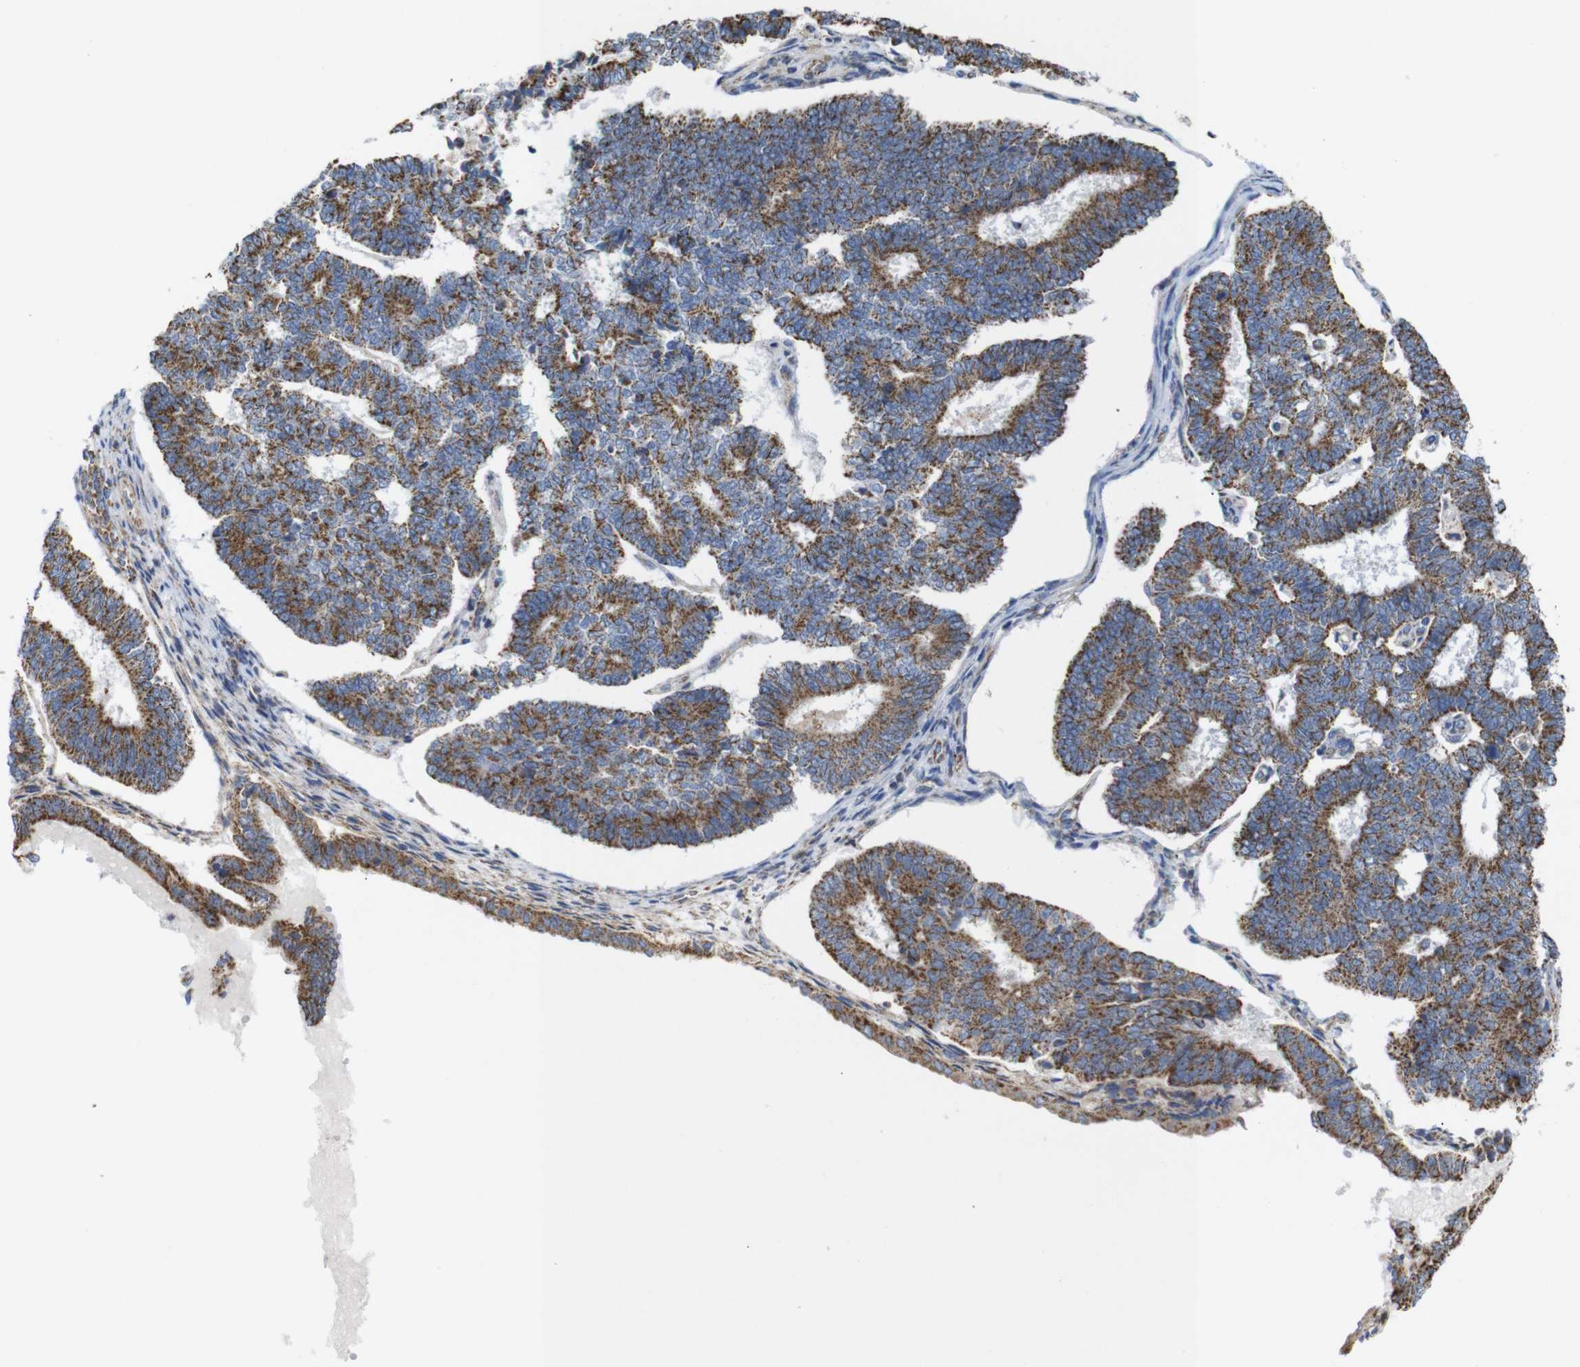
{"staining": {"intensity": "moderate", "quantity": ">75%", "location": "cytoplasmic/membranous"}, "tissue": "endometrial cancer", "cell_type": "Tumor cells", "image_type": "cancer", "snomed": [{"axis": "morphology", "description": "Adenocarcinoma, NOS"}, {"axis": "topography", "description": "Endometrium"}], "caption": "Endometrial cancer (adenocarcinoma) stained with DAB immunohistochemistry (IHC) shows medium levels of moderate cytoplasmic/membranous expression in approximately >75% of tumor cells.", "gene": "FAM171B", "patient": {"sex": "female", "age": 70}}